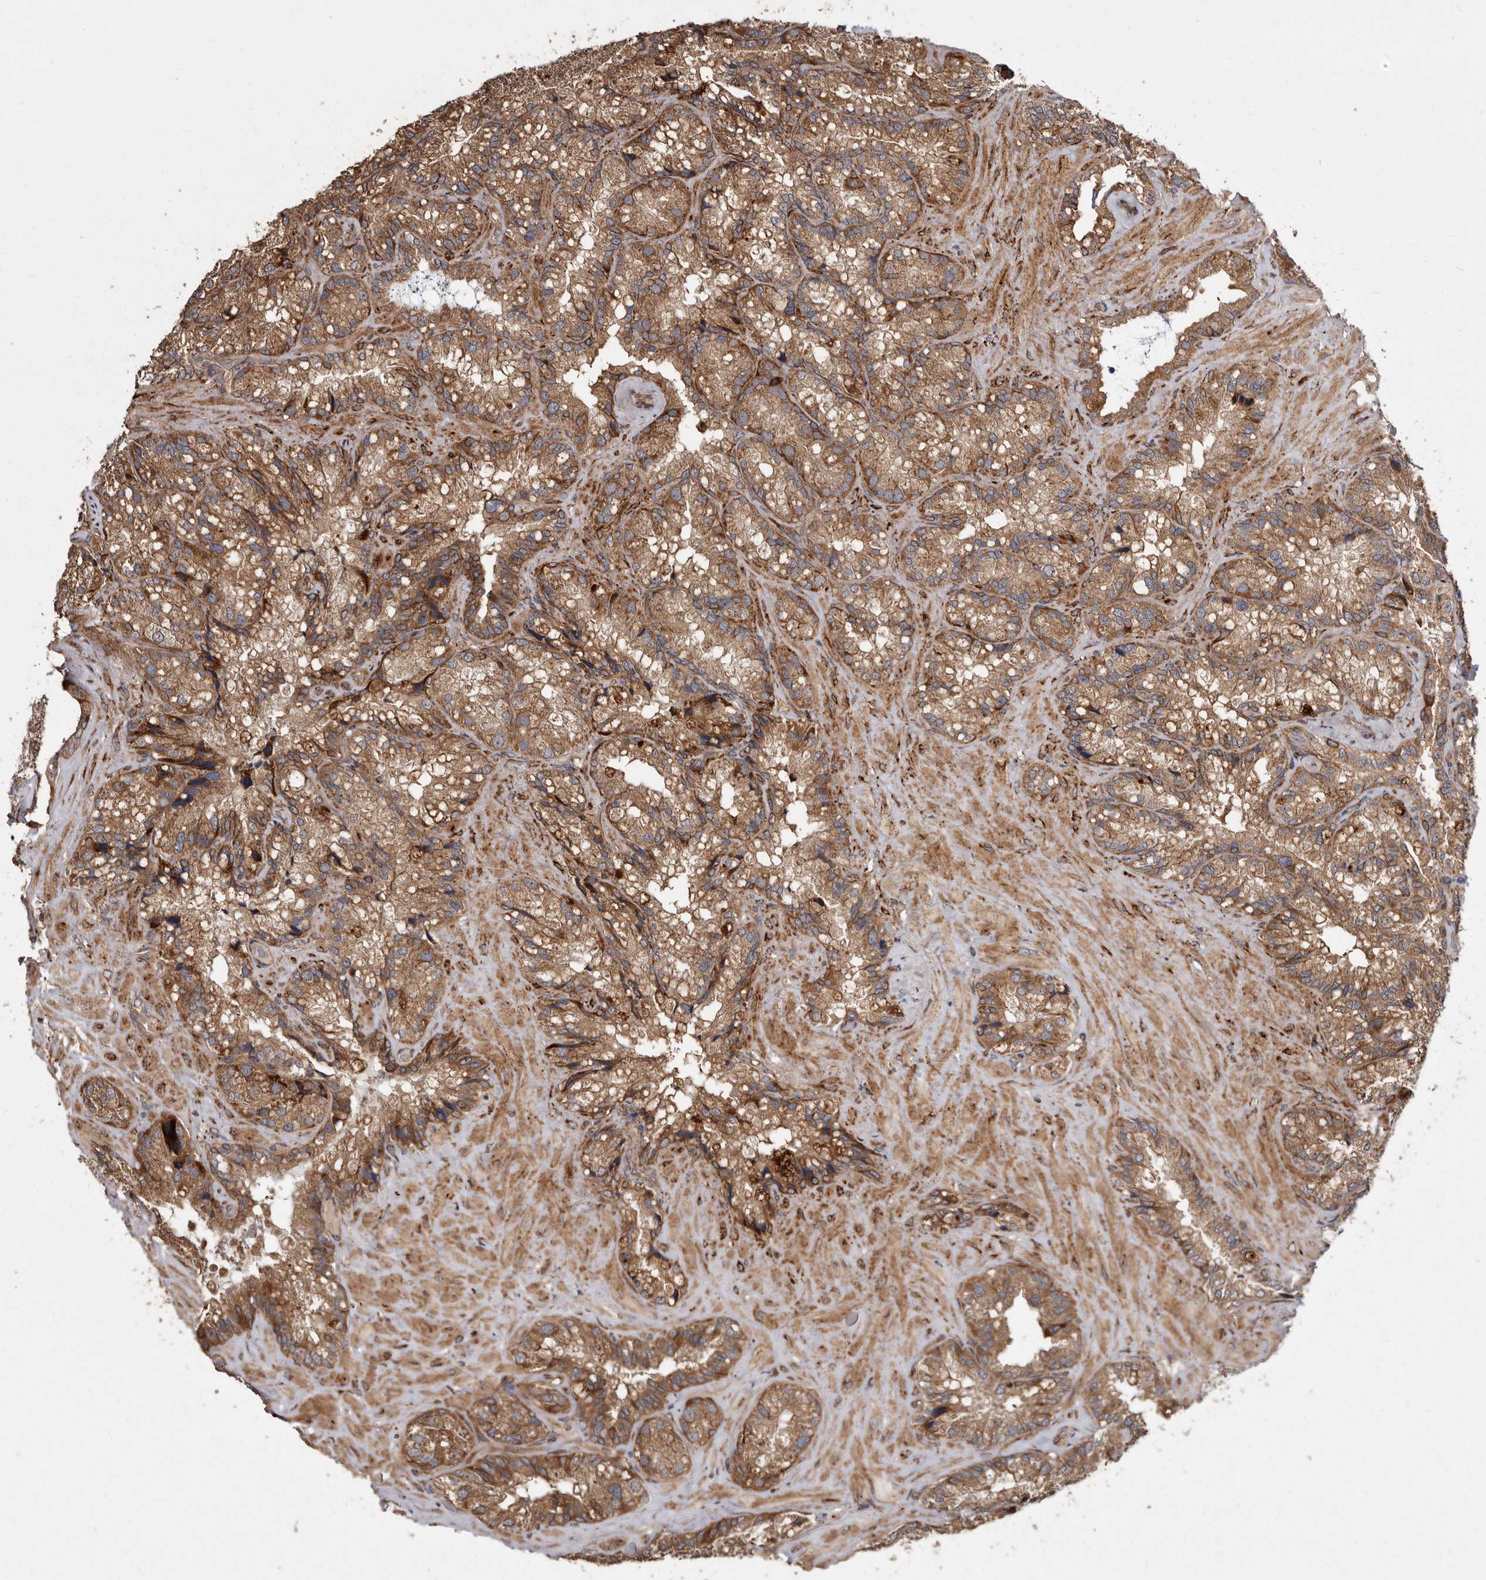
{"staining": {"intensity": "moderate", "quantity": ">75%", "location": "cytoplasmic/membranous"}, "tissue": "seminal vesicle", "cell_type": "Glandular cells", "image_type": "normal", "snomed": [{"axis": "morphology", "description": "Normal tissue, NOS"}, {"axis": "topography", "description": "Prostate"}, {"axis": "topography", "description": "Seminal veicle"}], "caption": "Immunohistochemical staining of normal human seminal vesicle demonstrates moderate cytoplasmic/membranous protein positivity in approximately >75% of glandular cells.", "gene": "FLAD1", "patient": {"sex": "male", "age": 68}}